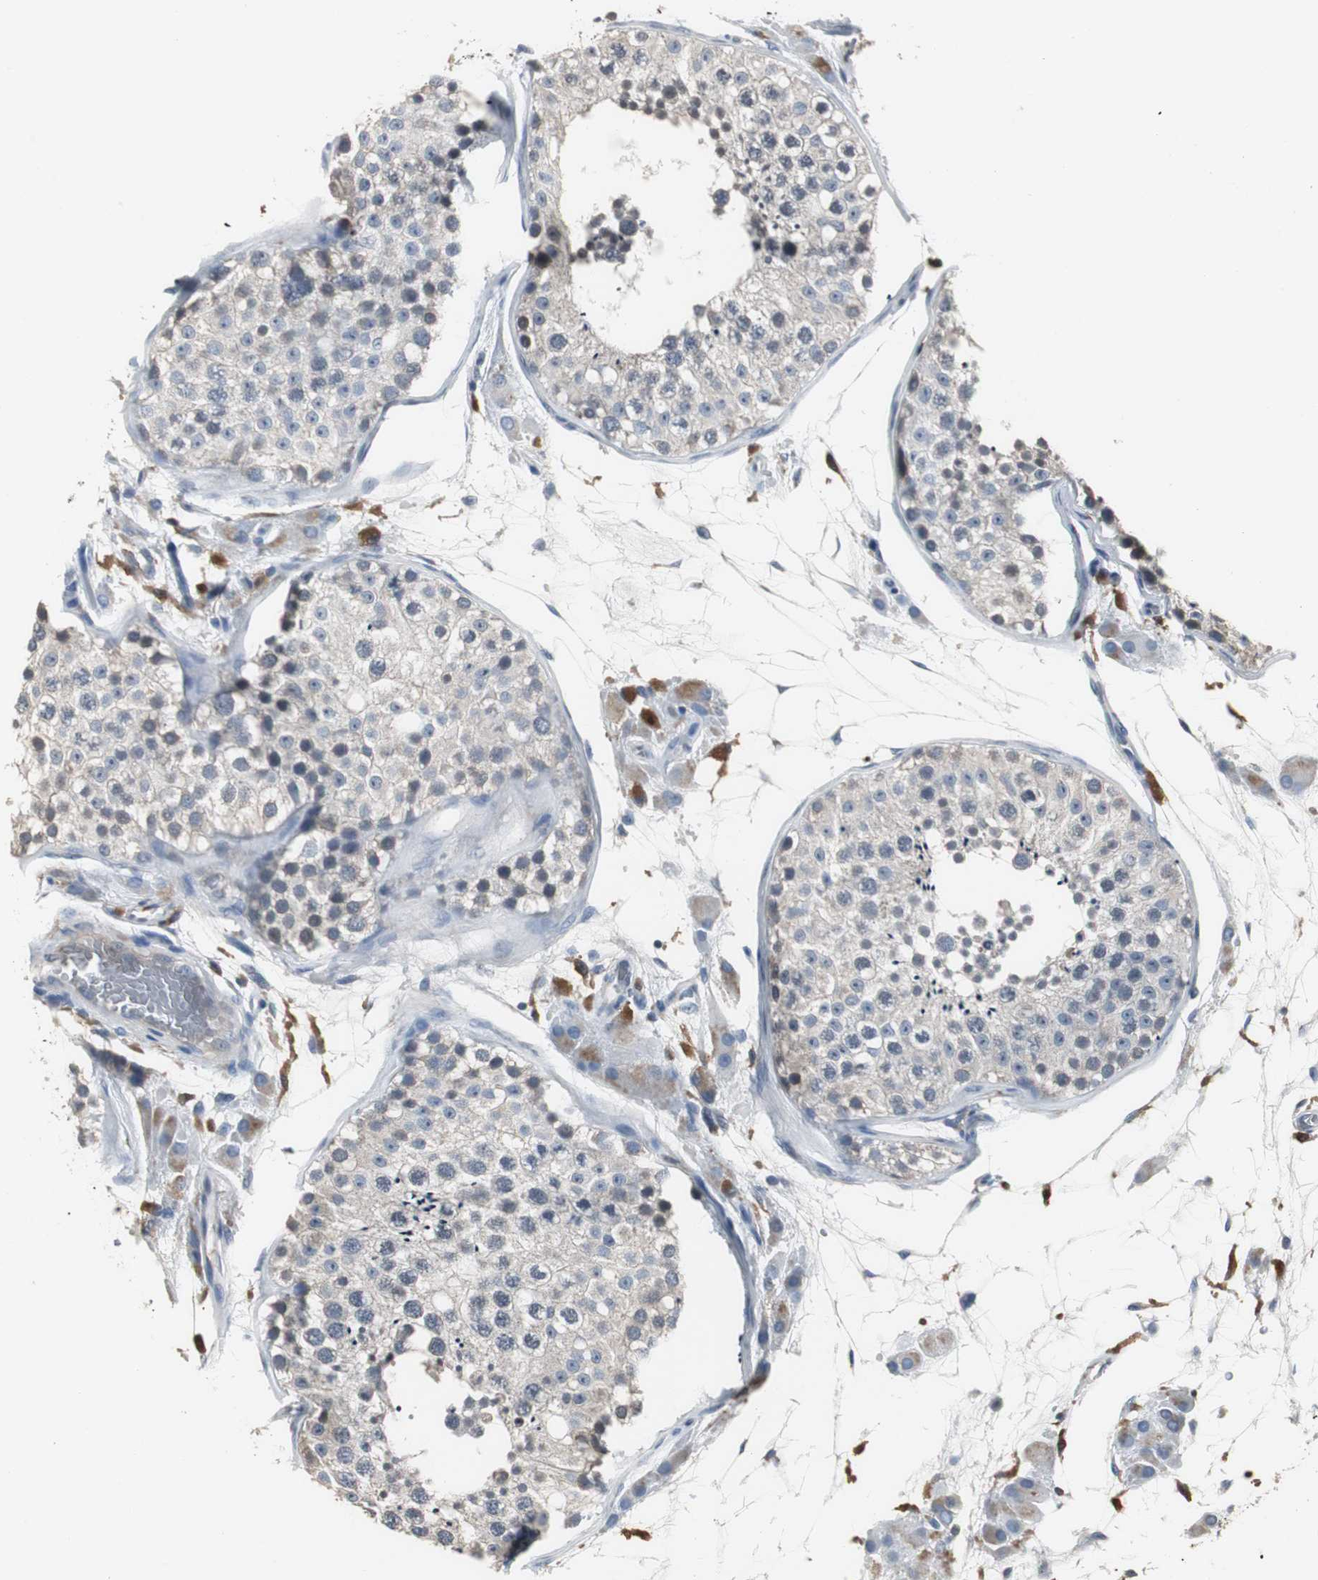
{"staining": {"intensity": "weak", "quantity": "<25%", "location": "cytoplasmic/membranous"}, "tissue": "testis", "cell_type": "Cells in seminiferous ducts", "image_type": "normal", "snomed": [{"axis": "morphology", "description": "Normal tissue, NOS"}, {"axis": "topography", "description": "Testis"}], "caption": "Cells in seminiferous ducts are negative for protein expression in normal human testis. Nuclei are stained in blue.", "gene": "NCF2", "patient": {"sex": "male", "age": 26}}